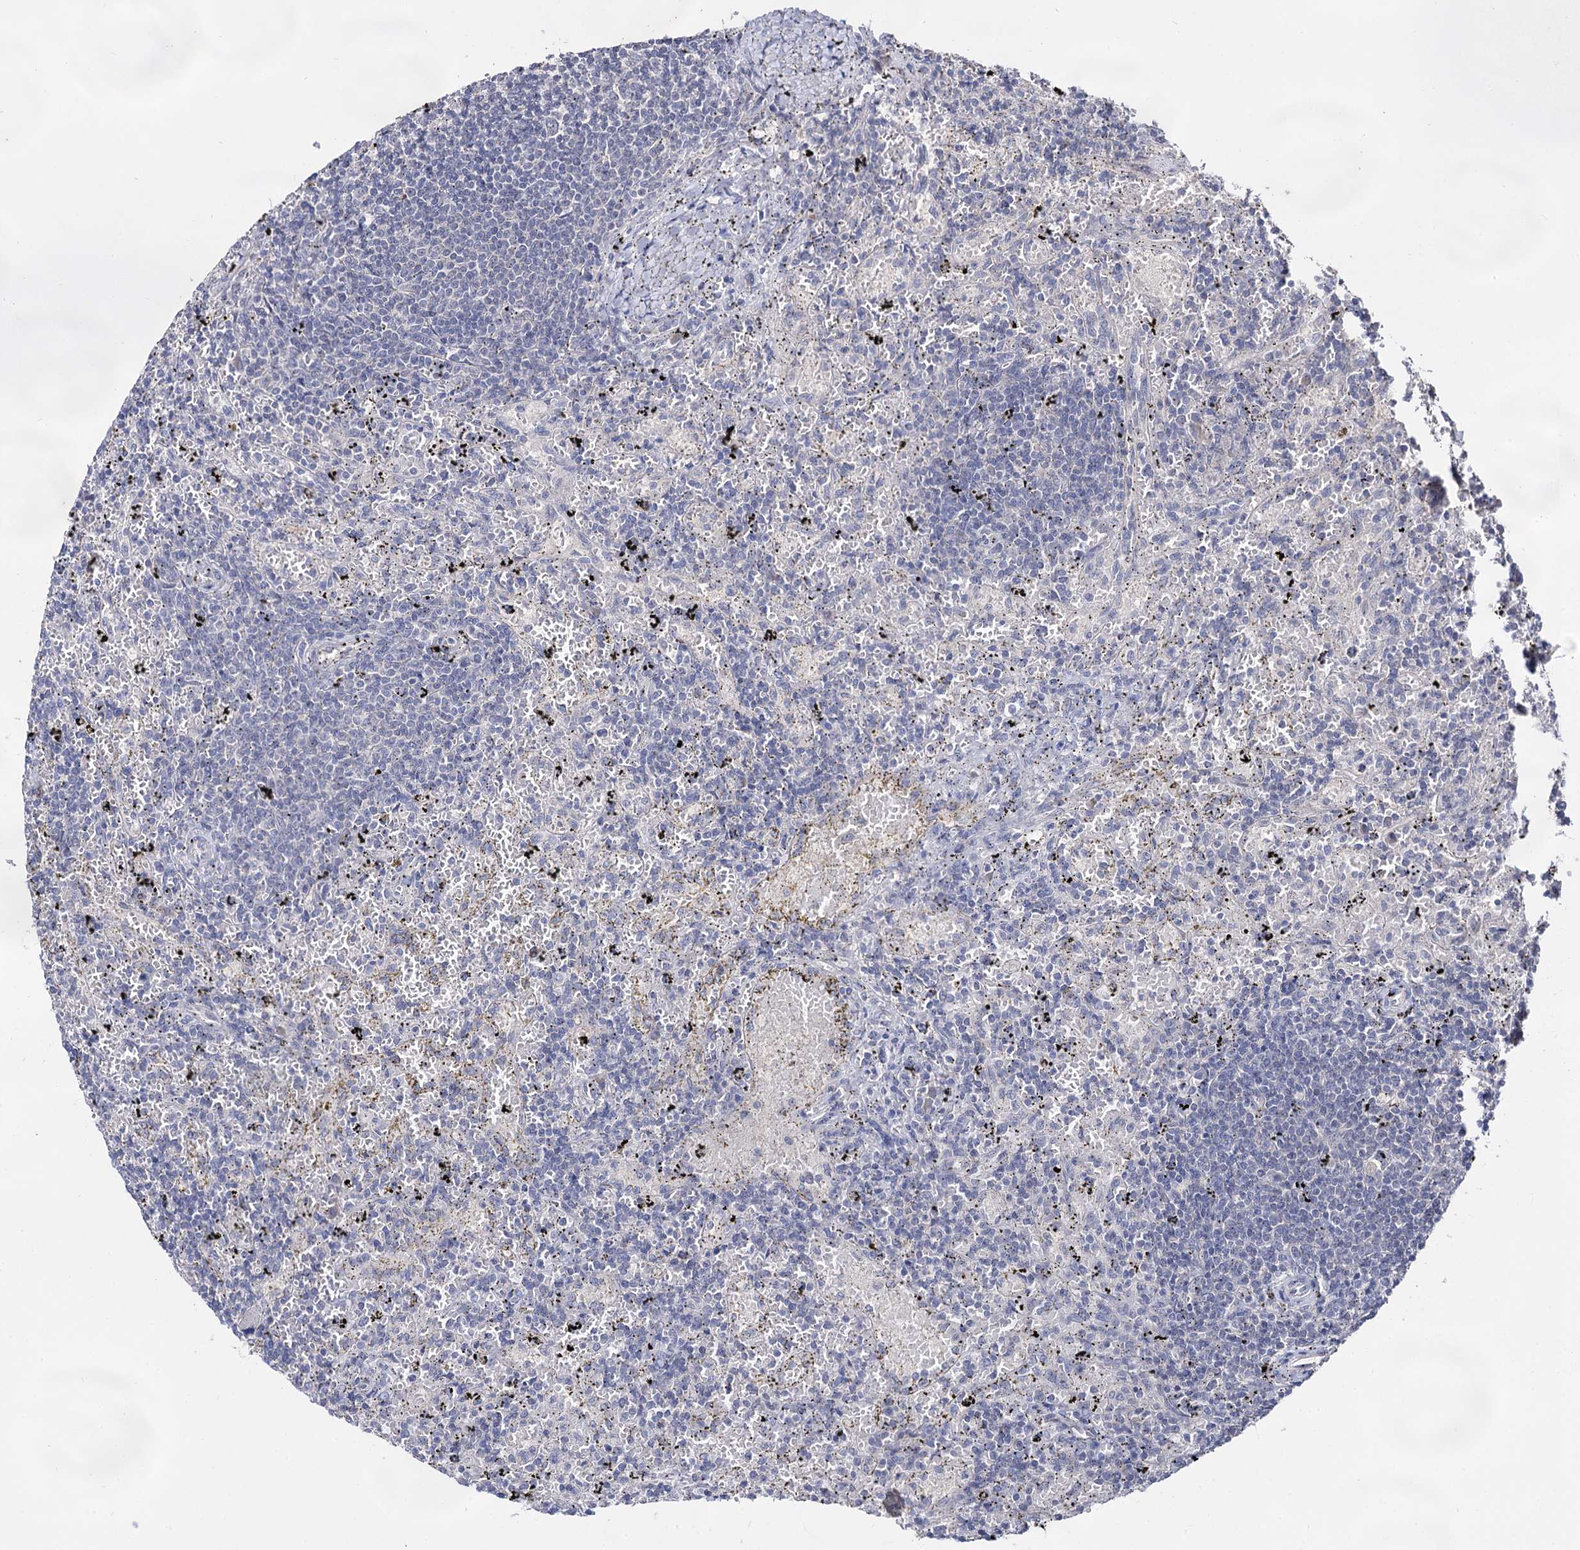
{"staining": {"intensity": "negative", "quantity": "none", "location": "none"}, "tissue": "lymphoma", "cell_type": "Tumor cells", "image_type": "cancer", "snomed": [{"axis": "morphology", "description": "Malignant lymphoma, non-Hodgkin's type, Low grade"}, {"axis": "topography", "description": "Spleen"}], "caption": "Malignant lymphoma, non-Hodgkin's type (low-grade) stained for a protein using IHC demonstrates no staining tumor cells.", "gene": "ARFIP2", "patient": {"sex": "male", "age": 76}}